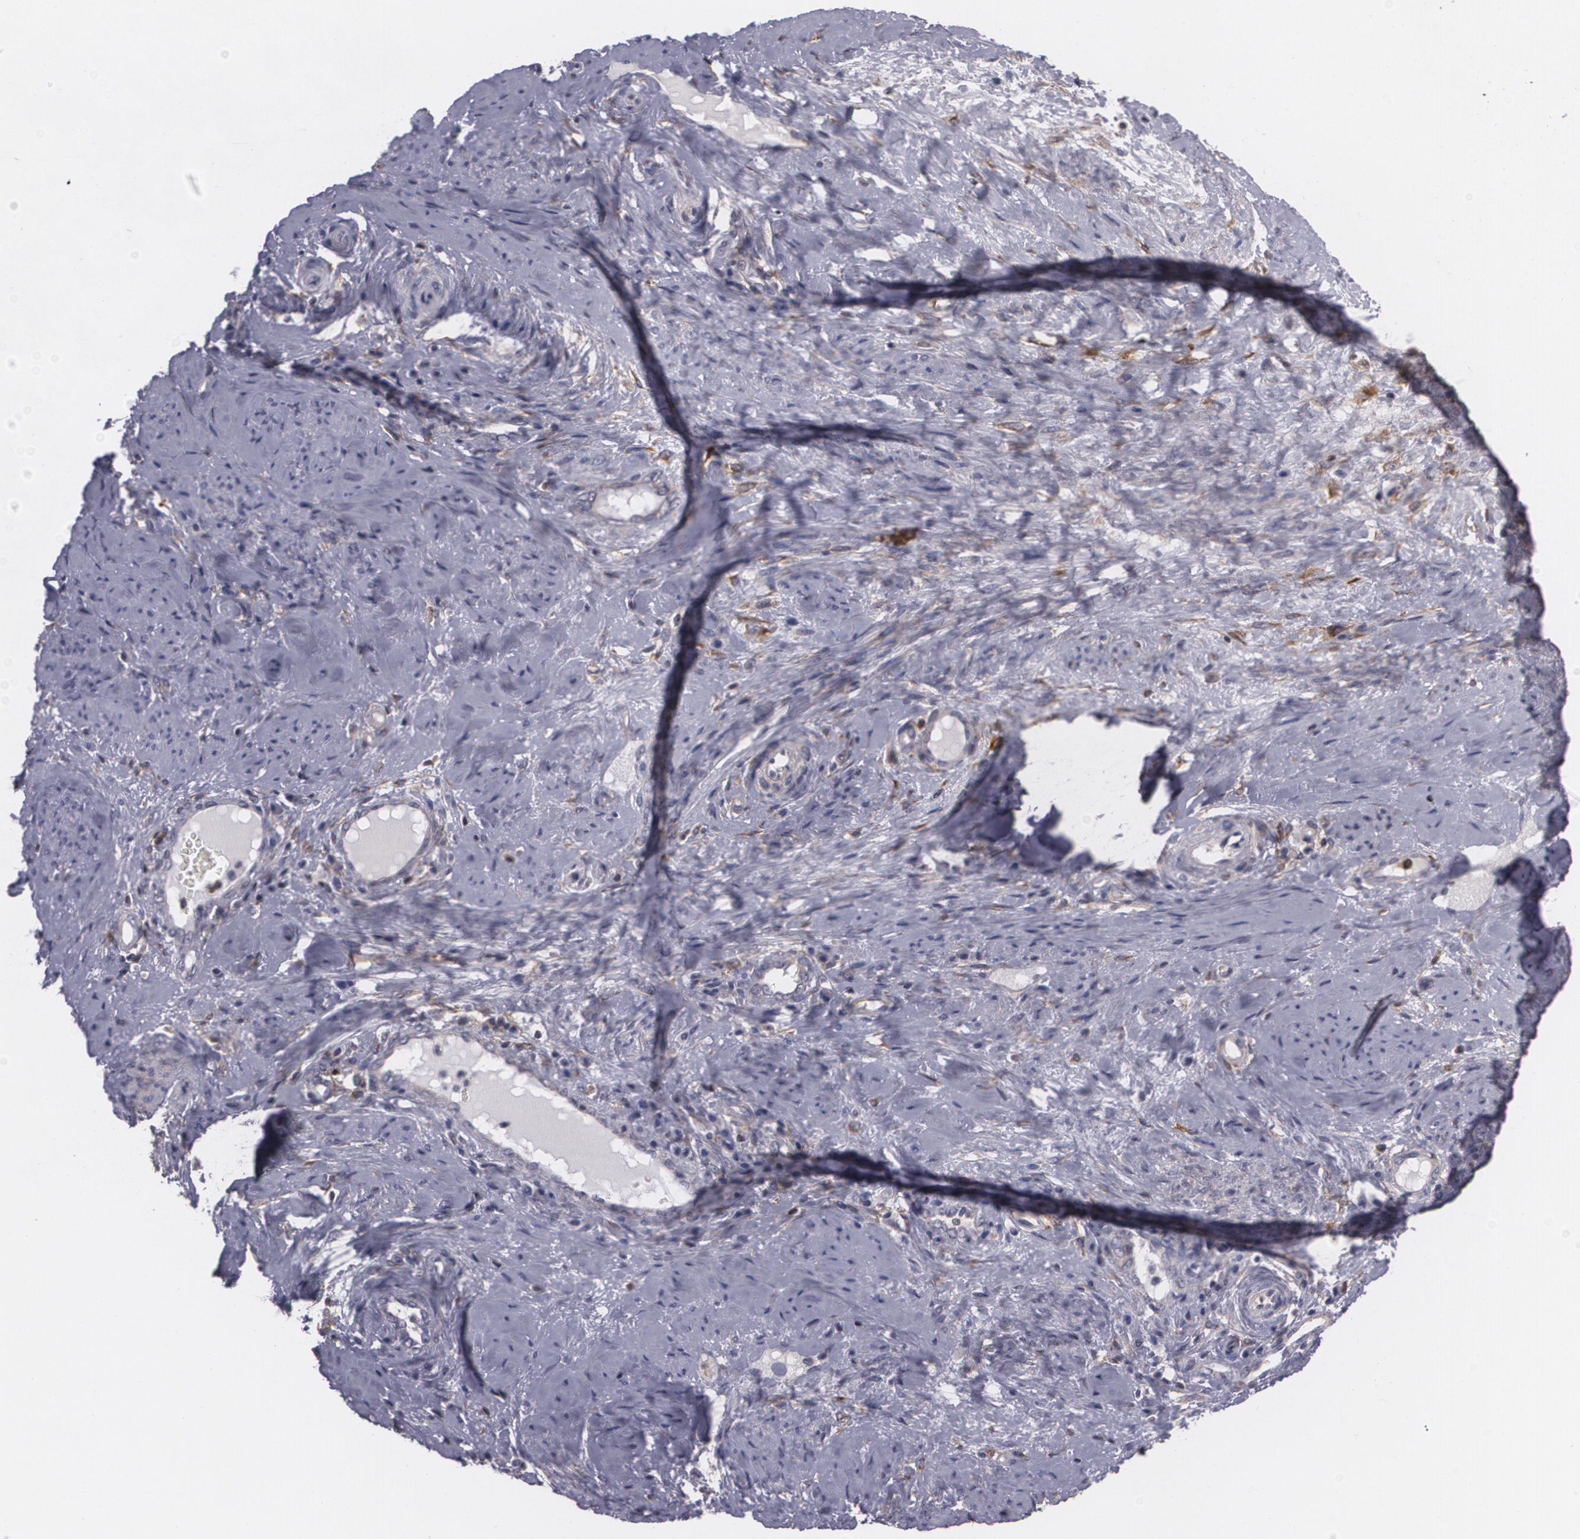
{"staining": {"intensity": "weak", "quantity": "25%-75%", "location": "cytoplasmic/membranous"}, "tissue": "cervical cancer", "cell_type": "Tumor cells", "image_type": "cancer", "snomed": [{"axis": "morphology", "description": "Squamous cell carcinoma, NOS"}, {"axis": "topography", "description": "Cervix"}], "caption": "Human squamous cell carcinoma (cervical) stained with a brown dye exhibits weak cytoplasmic/membranous positive expression in about 25%-75% of tumor cells.", "gene": "BIN1", "patient": {"sex": "female", "age": 41}}